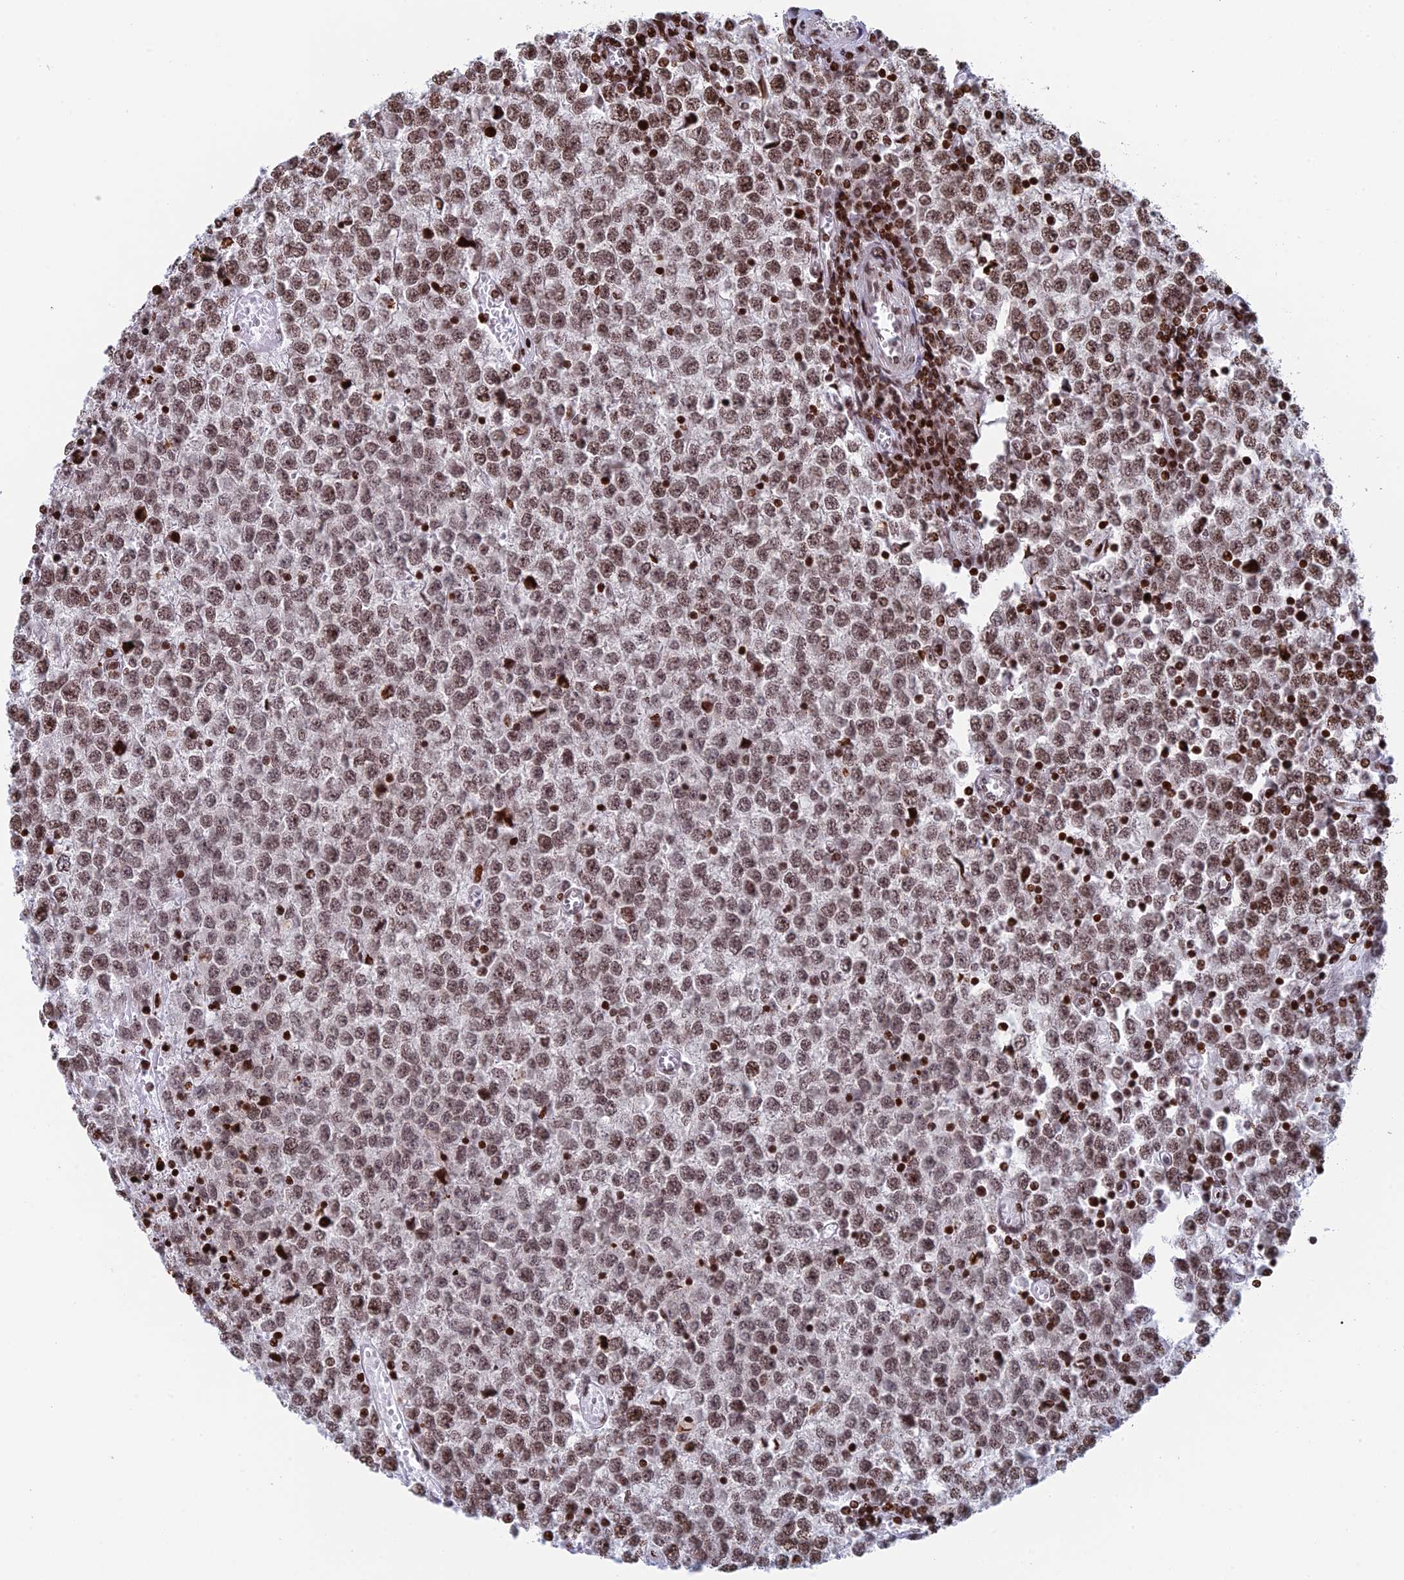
{"staining": {"intensity": "moderate", "quantity": ">75%", "location": "nuclear"}, "tissue": "testis cancer", "cell_type": "Tumor cells", "image_type": "cancer", "snomed": [{"axis": "morphology", "description": "Seminoma, NOS"}, {"axis": "topography", "description": "Testis"}], "caption": "This histopathology image demonstrates testis cancer stained with immunohistochemistry (IHC) to label a protein in brown. The nuclear of tumor cells show moderate positivity for the protein. Nuclei are counter-stained blue.", "gene": "RPAP1", "patient": {"sex": "male", "age": 65}}